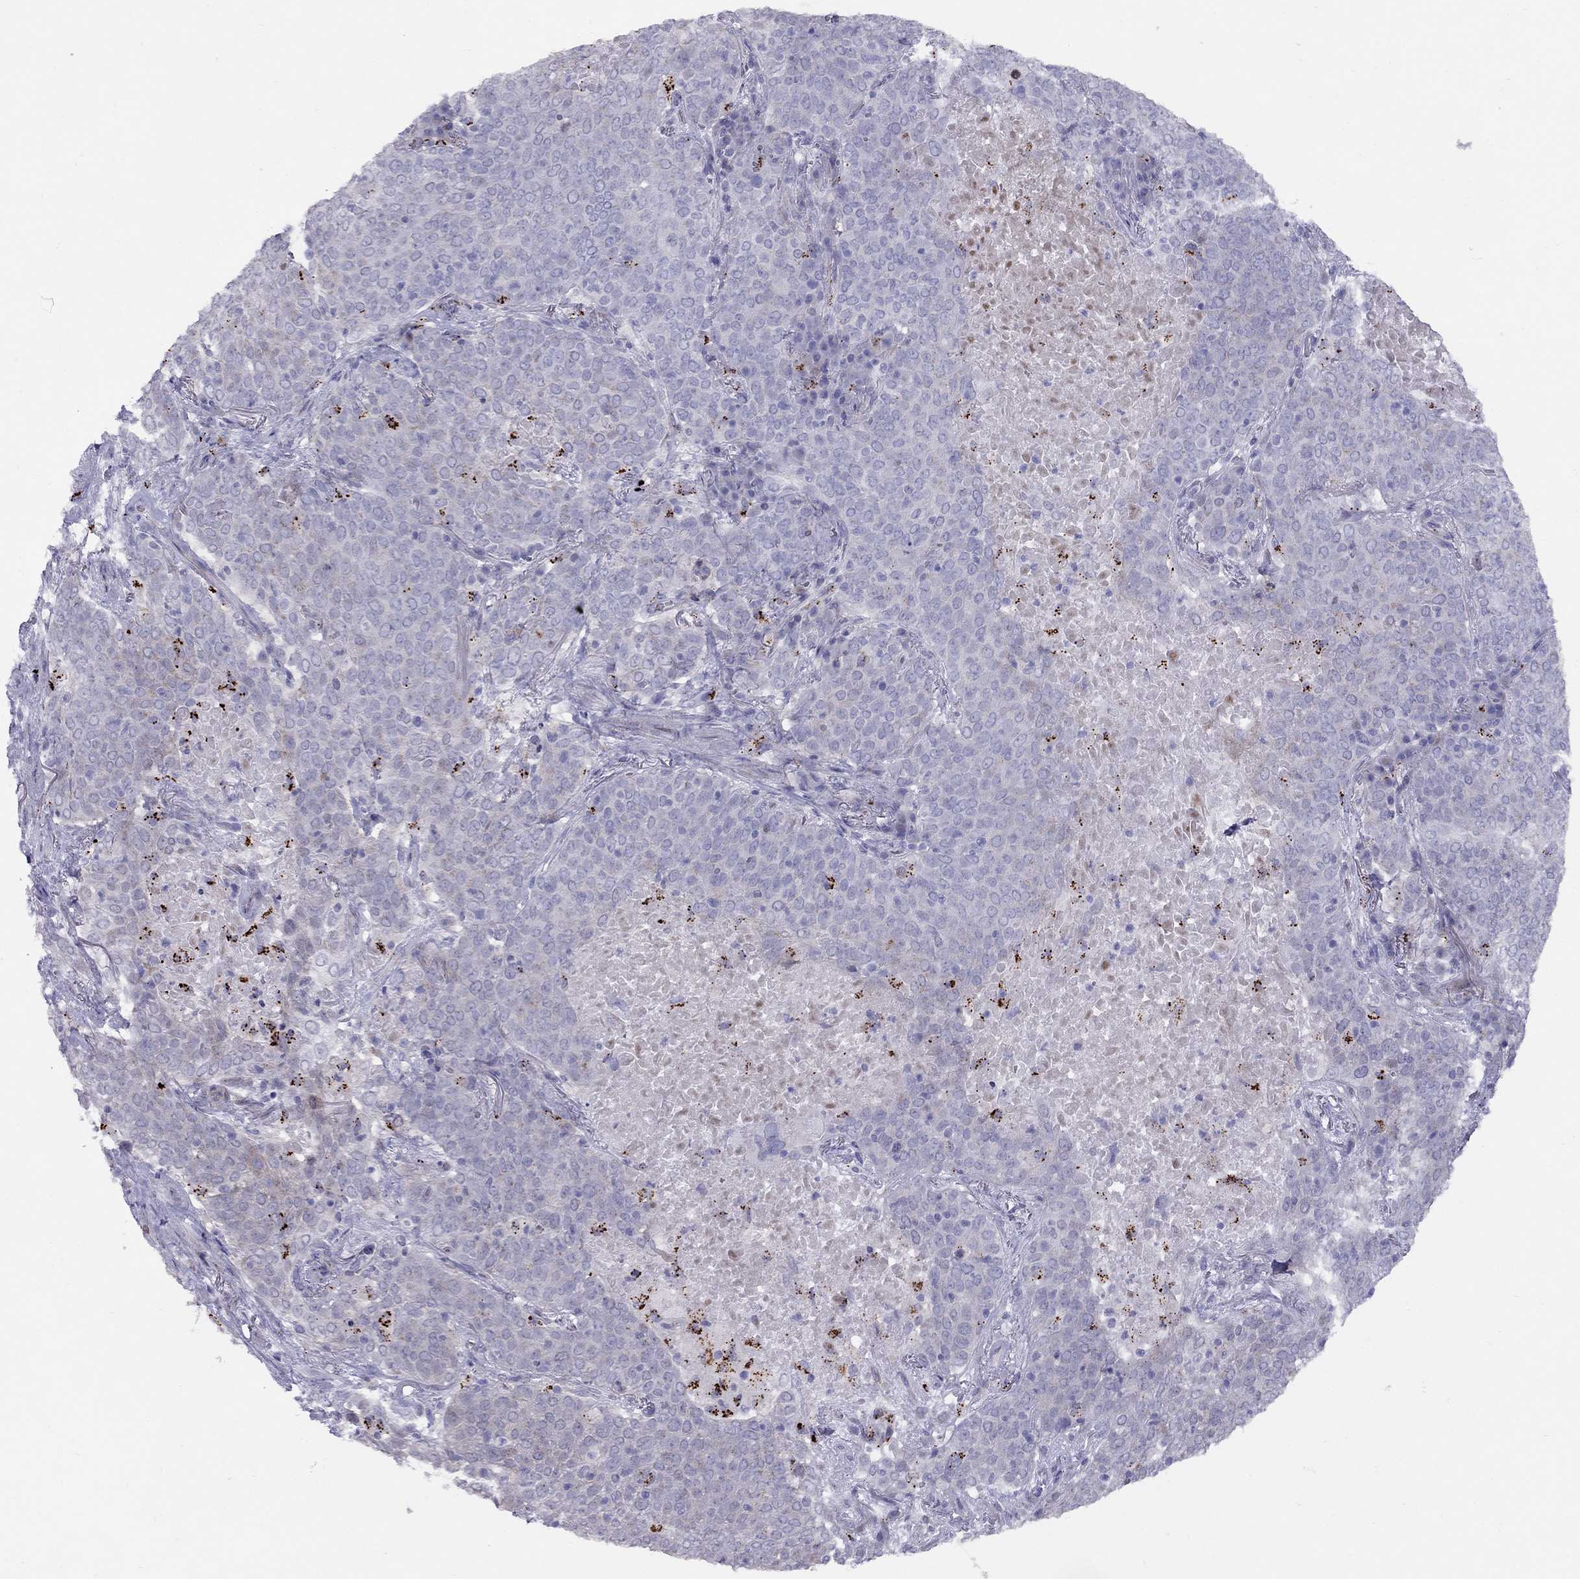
{"staining": {"intensity": "negative", "quantity": "none", "location": "none"}, "tissue": "lung cancer", "cell_type": "Tumor cells", "image_type": "cancer", "snomed": [{"axis": "morphology", "description": "Squamous cell carcinoma, NOS"}, {"axis": "topography", "description": "Lung"}], "caption": "Tumor cells are negative for brown protein staining in lung cancer (squamous cell carcinoma).", "gene": "MAGEB4", "patient": {"sex": "male", "age": 82}}